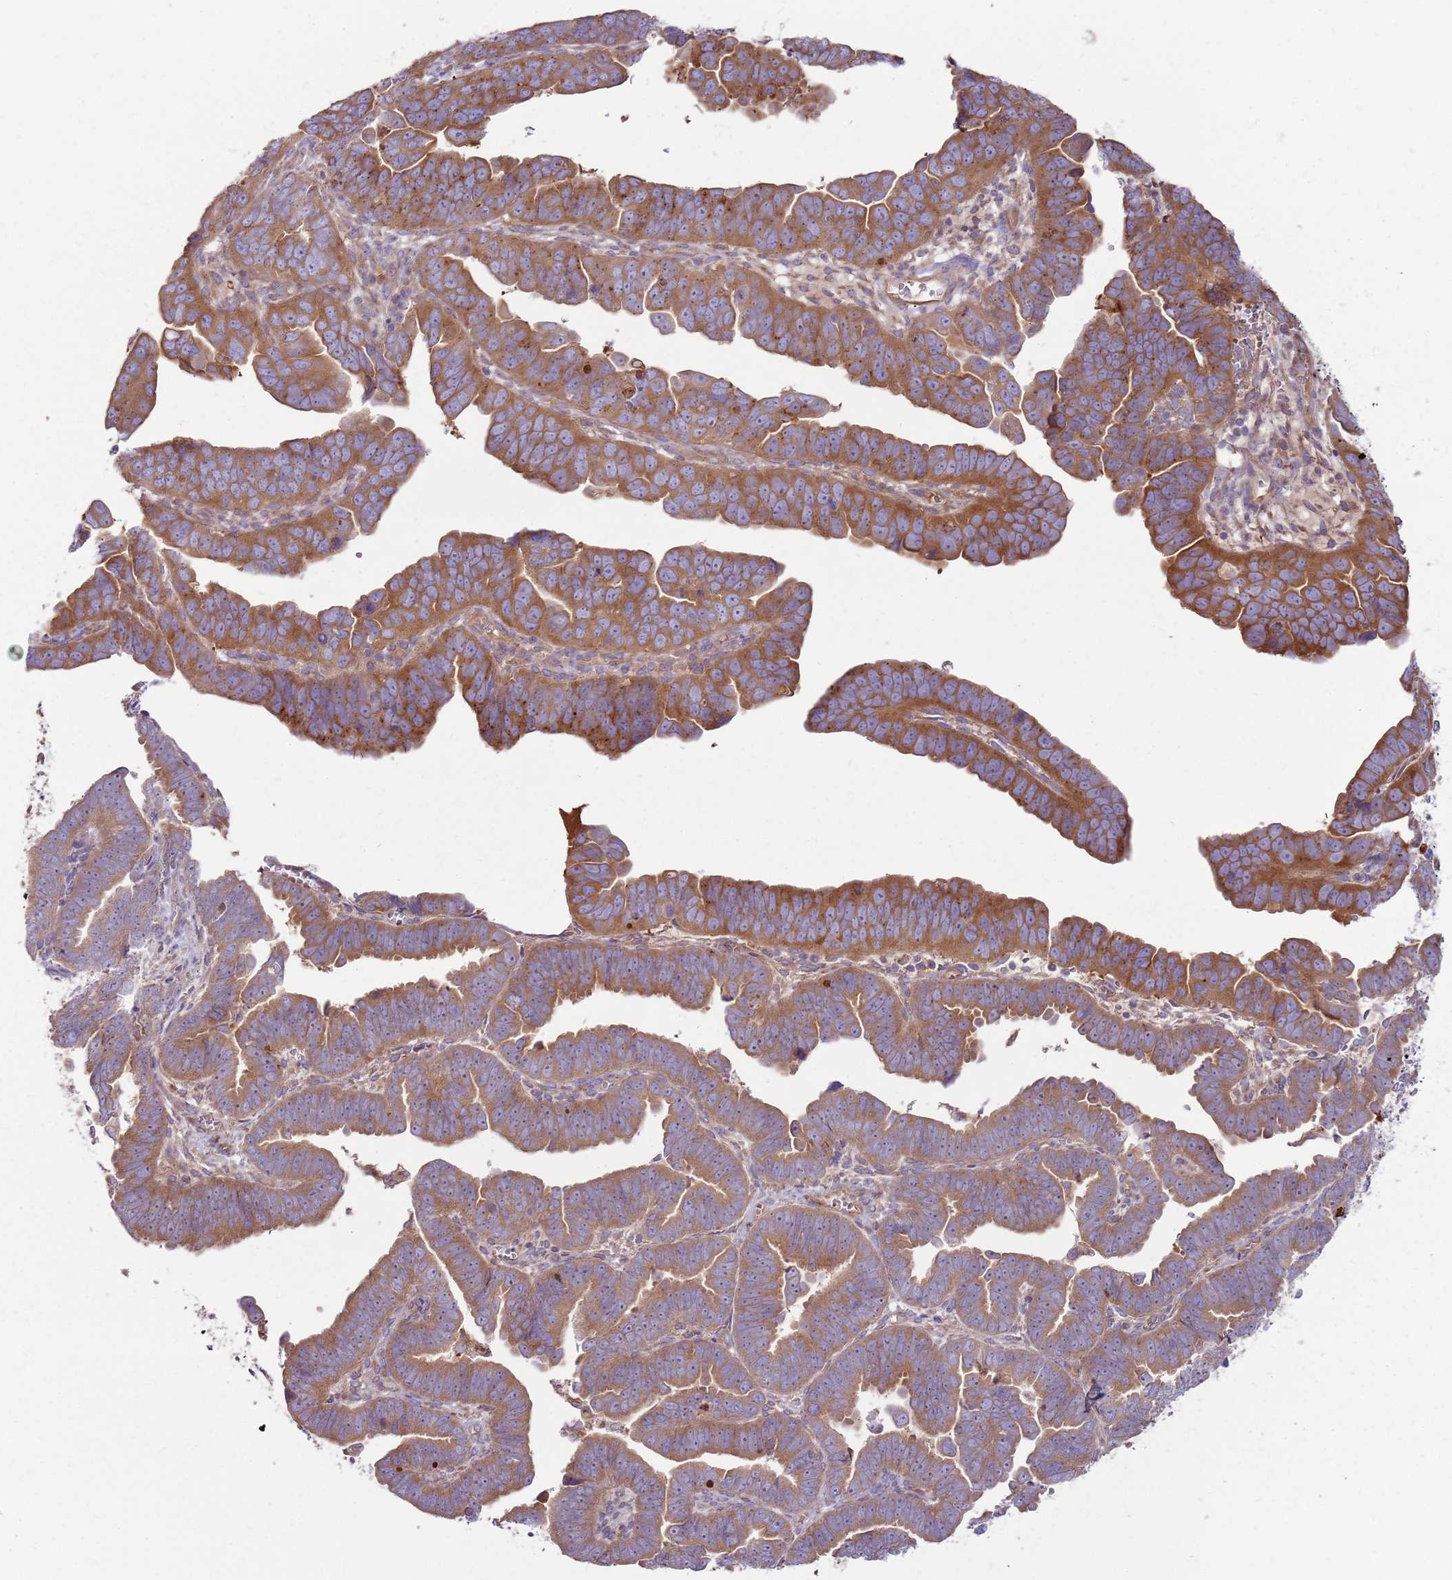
{"staining": {"intensity": "moderate", "quantity": ">75%", "location": "cytoplasmic/membranous"}, "tissue": "endometrial cancer", "cell_type": "Tumor cells", "image_type": "cancer", "snomed": [{"axis": "morphology", "description": "Adenocarcinoma, NOS"}, {"axis": "topography", "description": "Endometrium"}], "caption": "Human endometrial cancer stained with a brown dye shows moderate cytoplasmic/membranous positive positivity in about >75% of tumor cells.", "gene": "EMC1", "patient": {"sex": "female", "age": 75}}